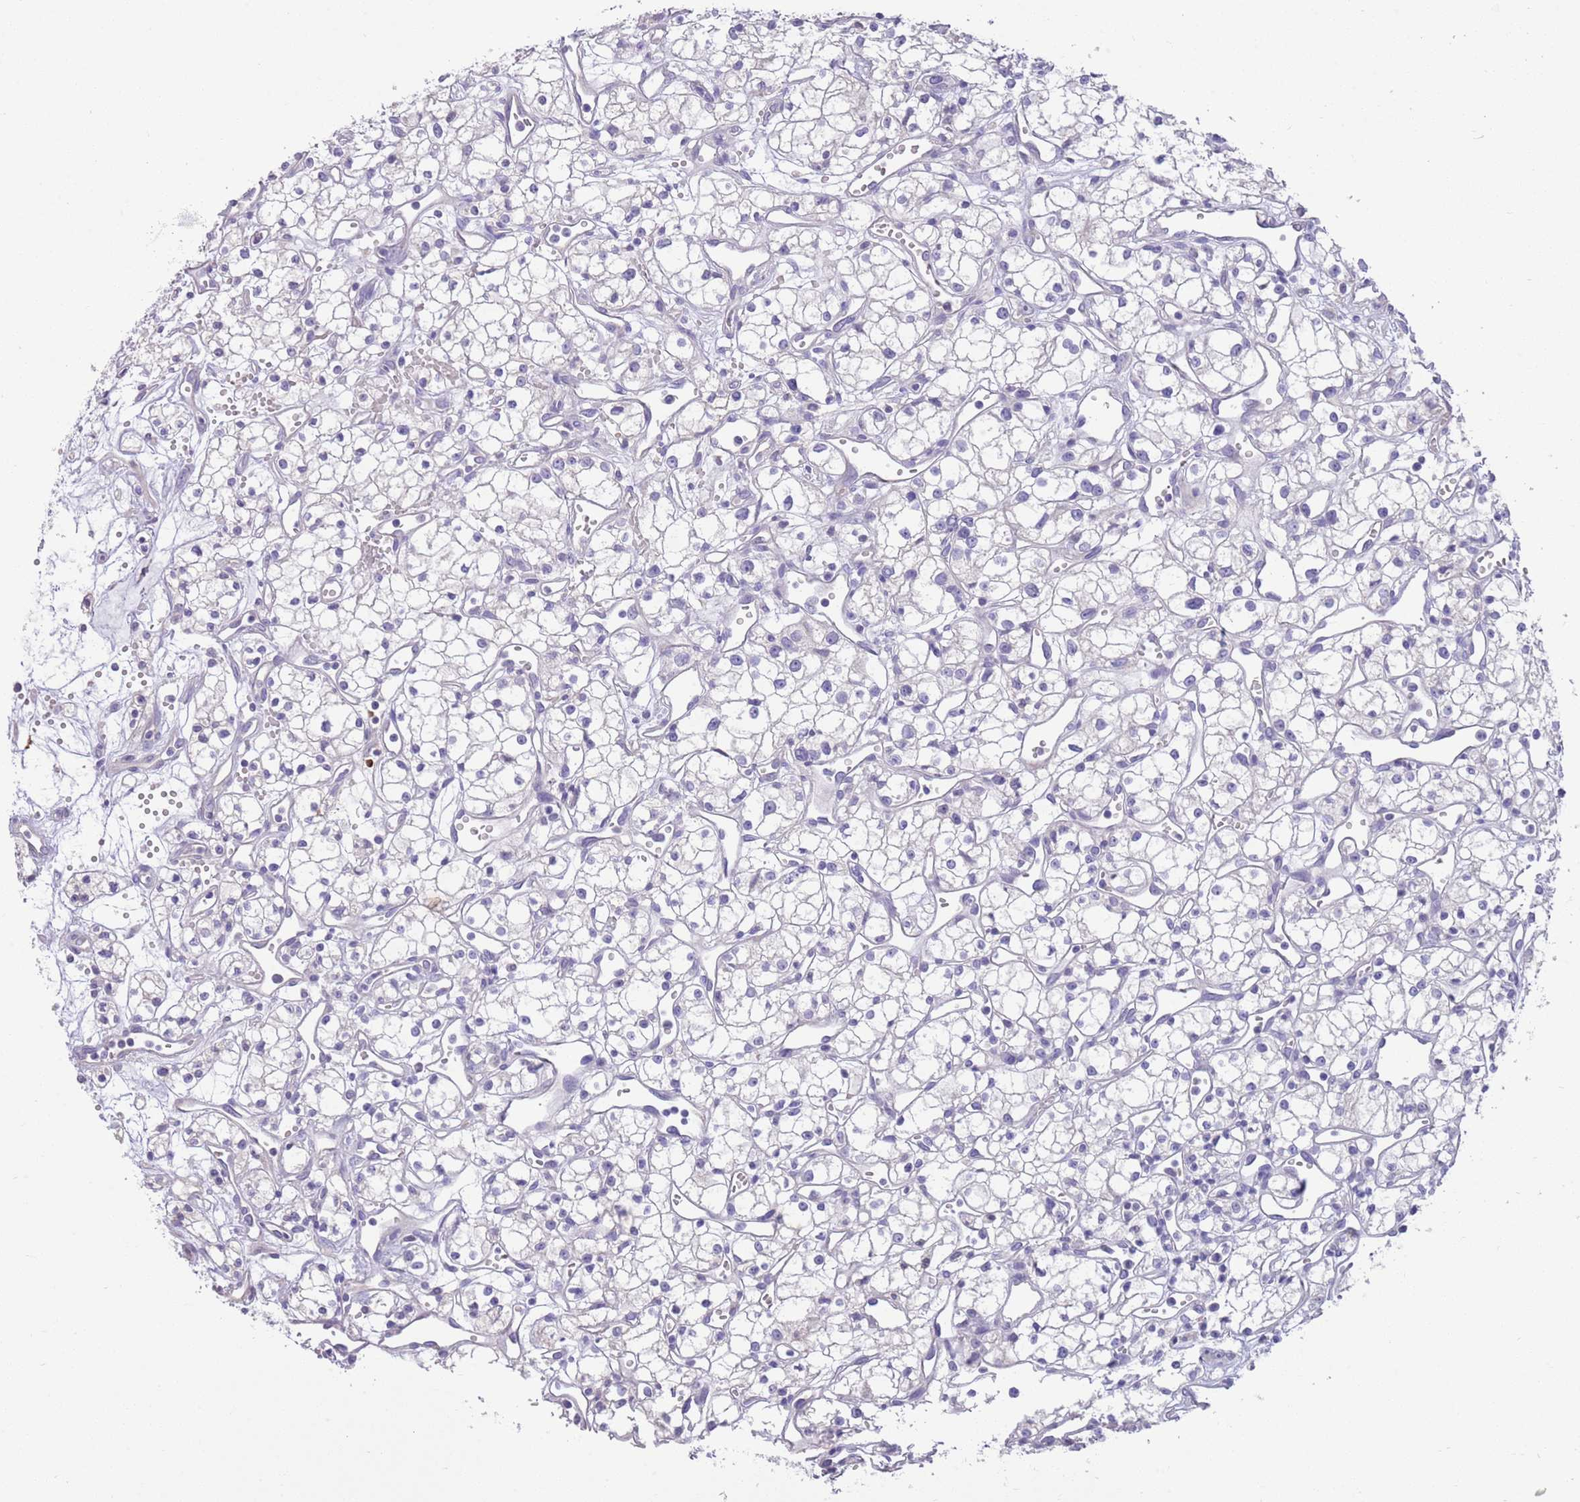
{"staining": {"intensity": "negative", "quantity": "none", "location": "none"}, "tissue": "renal cancer", "cell_type": "Tumor cells", "image_type": "cancer", "snomed": [{"axis": "morphology", "description": "Adenocarcinoma, NOS"}, {"axis": "topography", "description": "Kidney"}], "caption": "Protein analysis of adenocarcinoma (renal) reveals no significant staining in tumor cells.", "gene": "SFTPA1", "patient": {"sex": "male", "age": 59}}